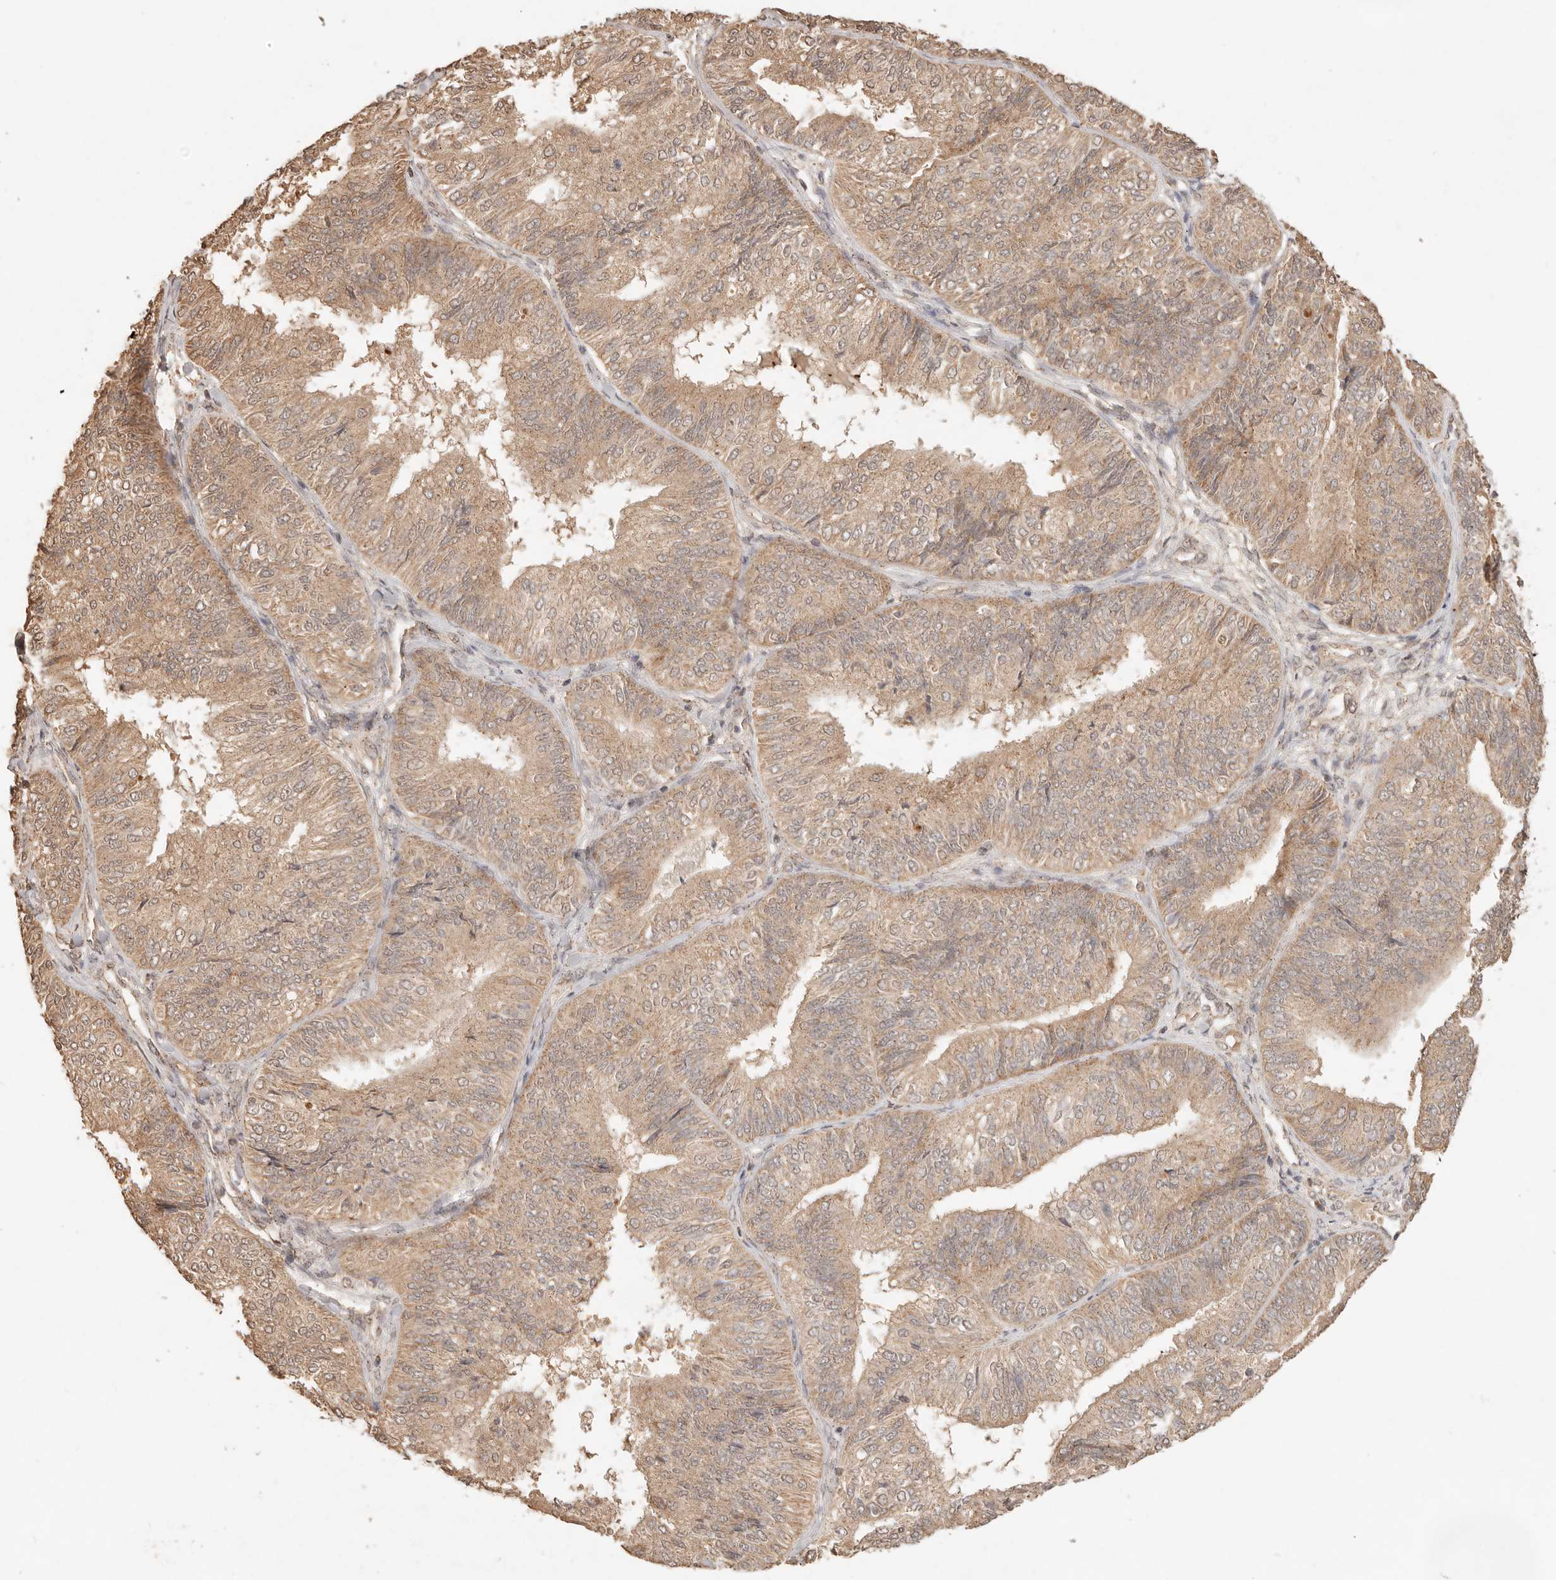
{"staining": {"intensity": "weak", "quantity": ">75%", "location": "cytoplasmic/membranous"}, "tissue": "endometrial cancer", "cell_type": "Tumor cells", "image_type": "cancer", "snomed": [{"axis": "morphology", "description": "Adenocarcinoma, NOS"}, {"axis": "topography", "description": "Endometrium"}], "caption": "IHC of endometrial cancer demonstrates low levels of weak cytoplasmic/membranous positivity in approximately >75% of tumor cells.", "gene": "LMO4", "patient": {"sex": "female", "age": 58}}